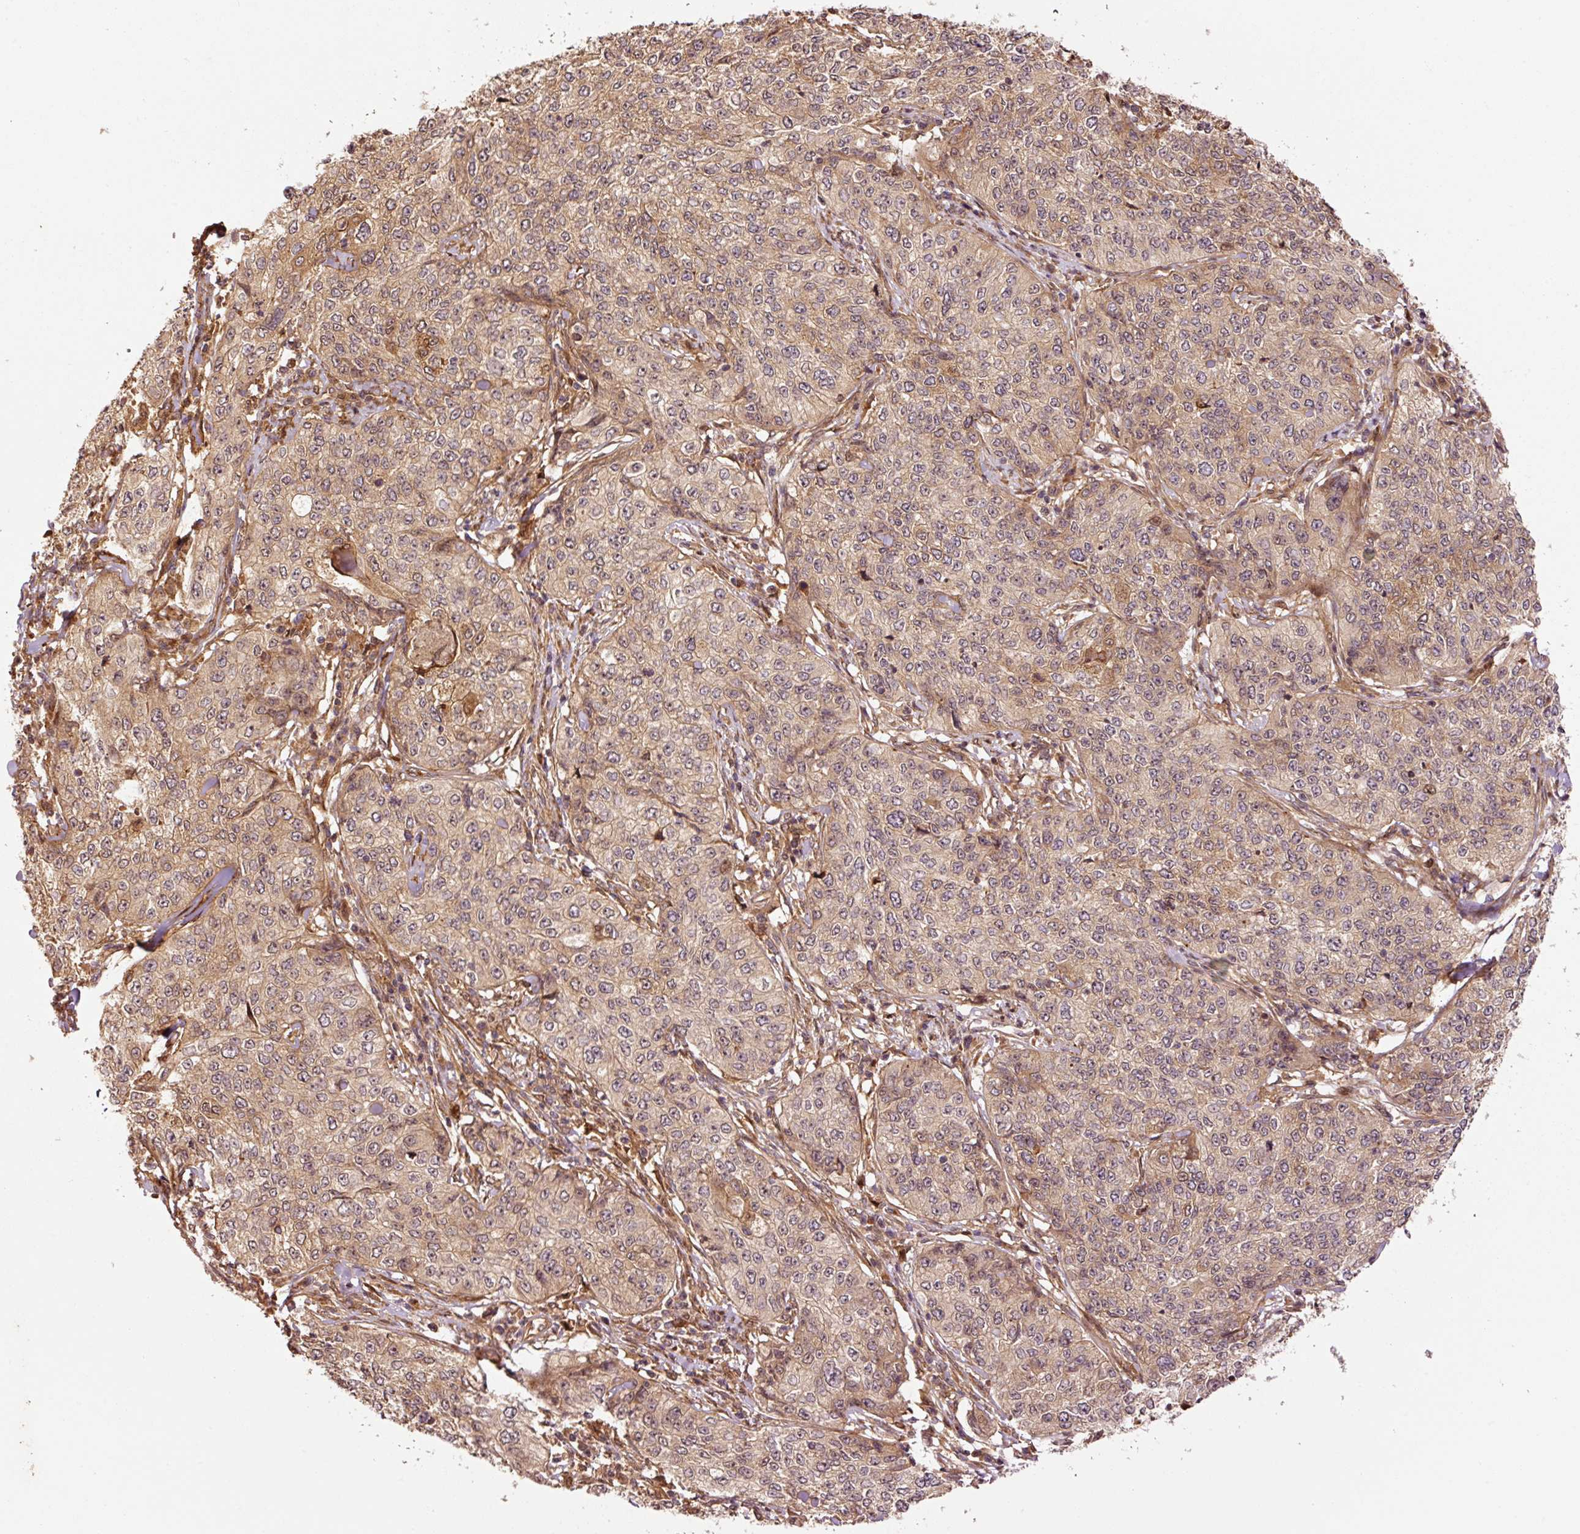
{"staining": {"intensity": "weak", "quantity": ">75%", "location": "cytoplasmic/membranous,nuclear"}, "tissue": "cervical cancer", "cell_type": "Tumor cells", "image_type": "cancer", "snomed": [{"axis": "morphology", "description": "Squamous cell carcinoma, NOS"}, {"axis": "topography", "description": "Cervix"}], "caption": "The image reveals a brown stain indicating the presence of a protein in the cytoplasmic/membranous and nuclear of tumor cells in squamous cell carcinoma (cervical).", "gene": "OXER1", "patient": {"sex": "female", "age": 35}}